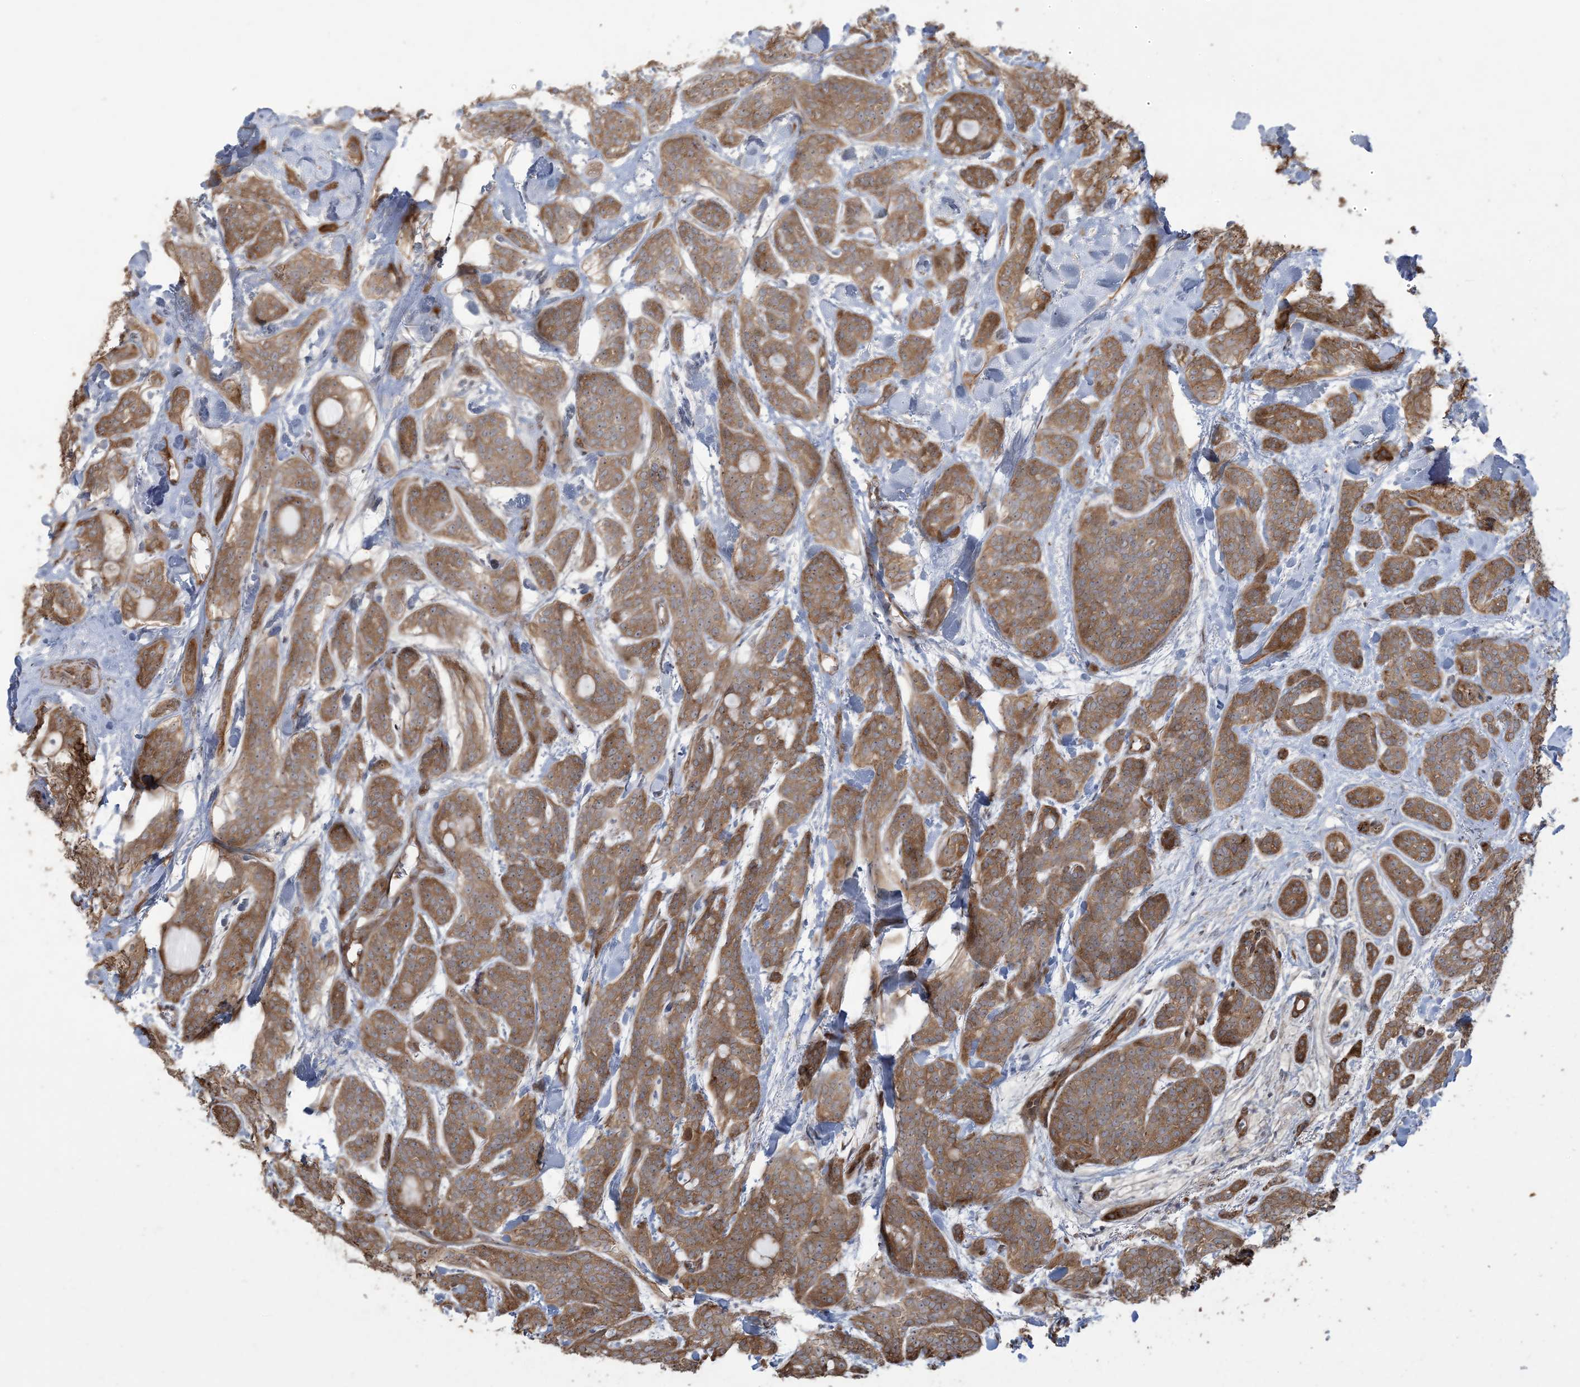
{"staining": {"intensity": "moderate", "quantity": ">75%", "location": "cytoplasmic/membranous"}, "tissue": "head and neck cancer", "cell_type": "Tumor cells", "image_type": "cancer", "snomed": [{"axis": "morphology", "description": "Adenocarcinoma, NOS"}, {"axis": "topography", "description": "Head-Neck"}], "caption": "Head and neck cancer stained for a protein exhibits moderate cytoplasmic/membranous positivity in tumor cells.", "gene": "KLHL18", "patient": {"sex": "male", "age": 66}}